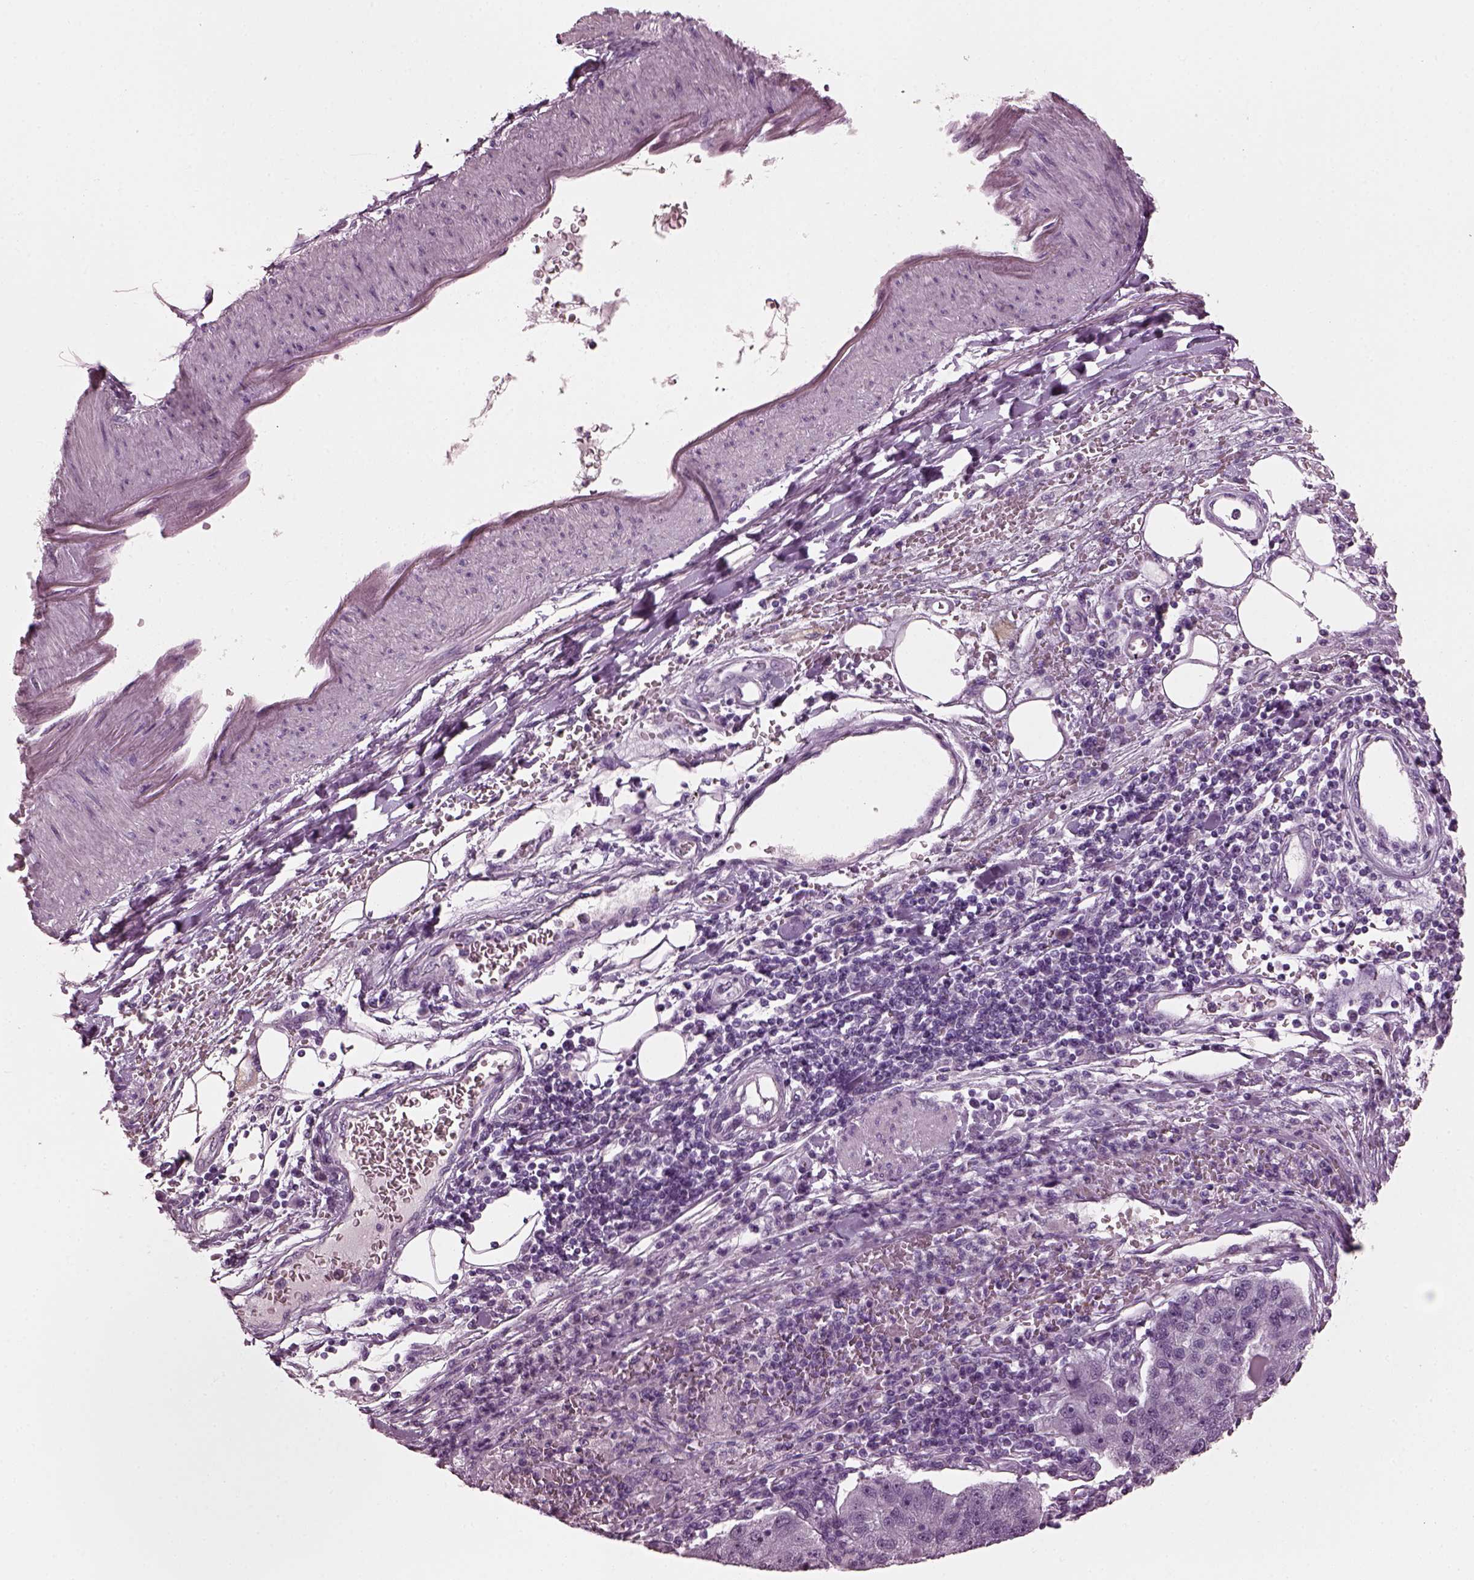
{"staining": {"intensity": "negative", "quantity": "none", "location": "none"}, "tissue": "pancreatic cancer", "cell_type": "Tumor cells", "image_type": "cancer", "snomed": [{"axis": "morphology", "description": "Adenocarcinoma, NOS"}, {"axis": "topography", "description": "Pancreas"}], "caption": "Immunohistochemistry (IHC) histopathology image of human pancreatic cancer (adenocarcinoma) stained for a protein (brown), which demonstrates no positivity in tumor cells. The staining was performed using DAB to visualize the protein expression in brown, while the nuclei were stained in blue with hematoxylin (Magnification: 20x).", "gene": "SLC6A17", "patient": {"sex": "female", "age": 61}}